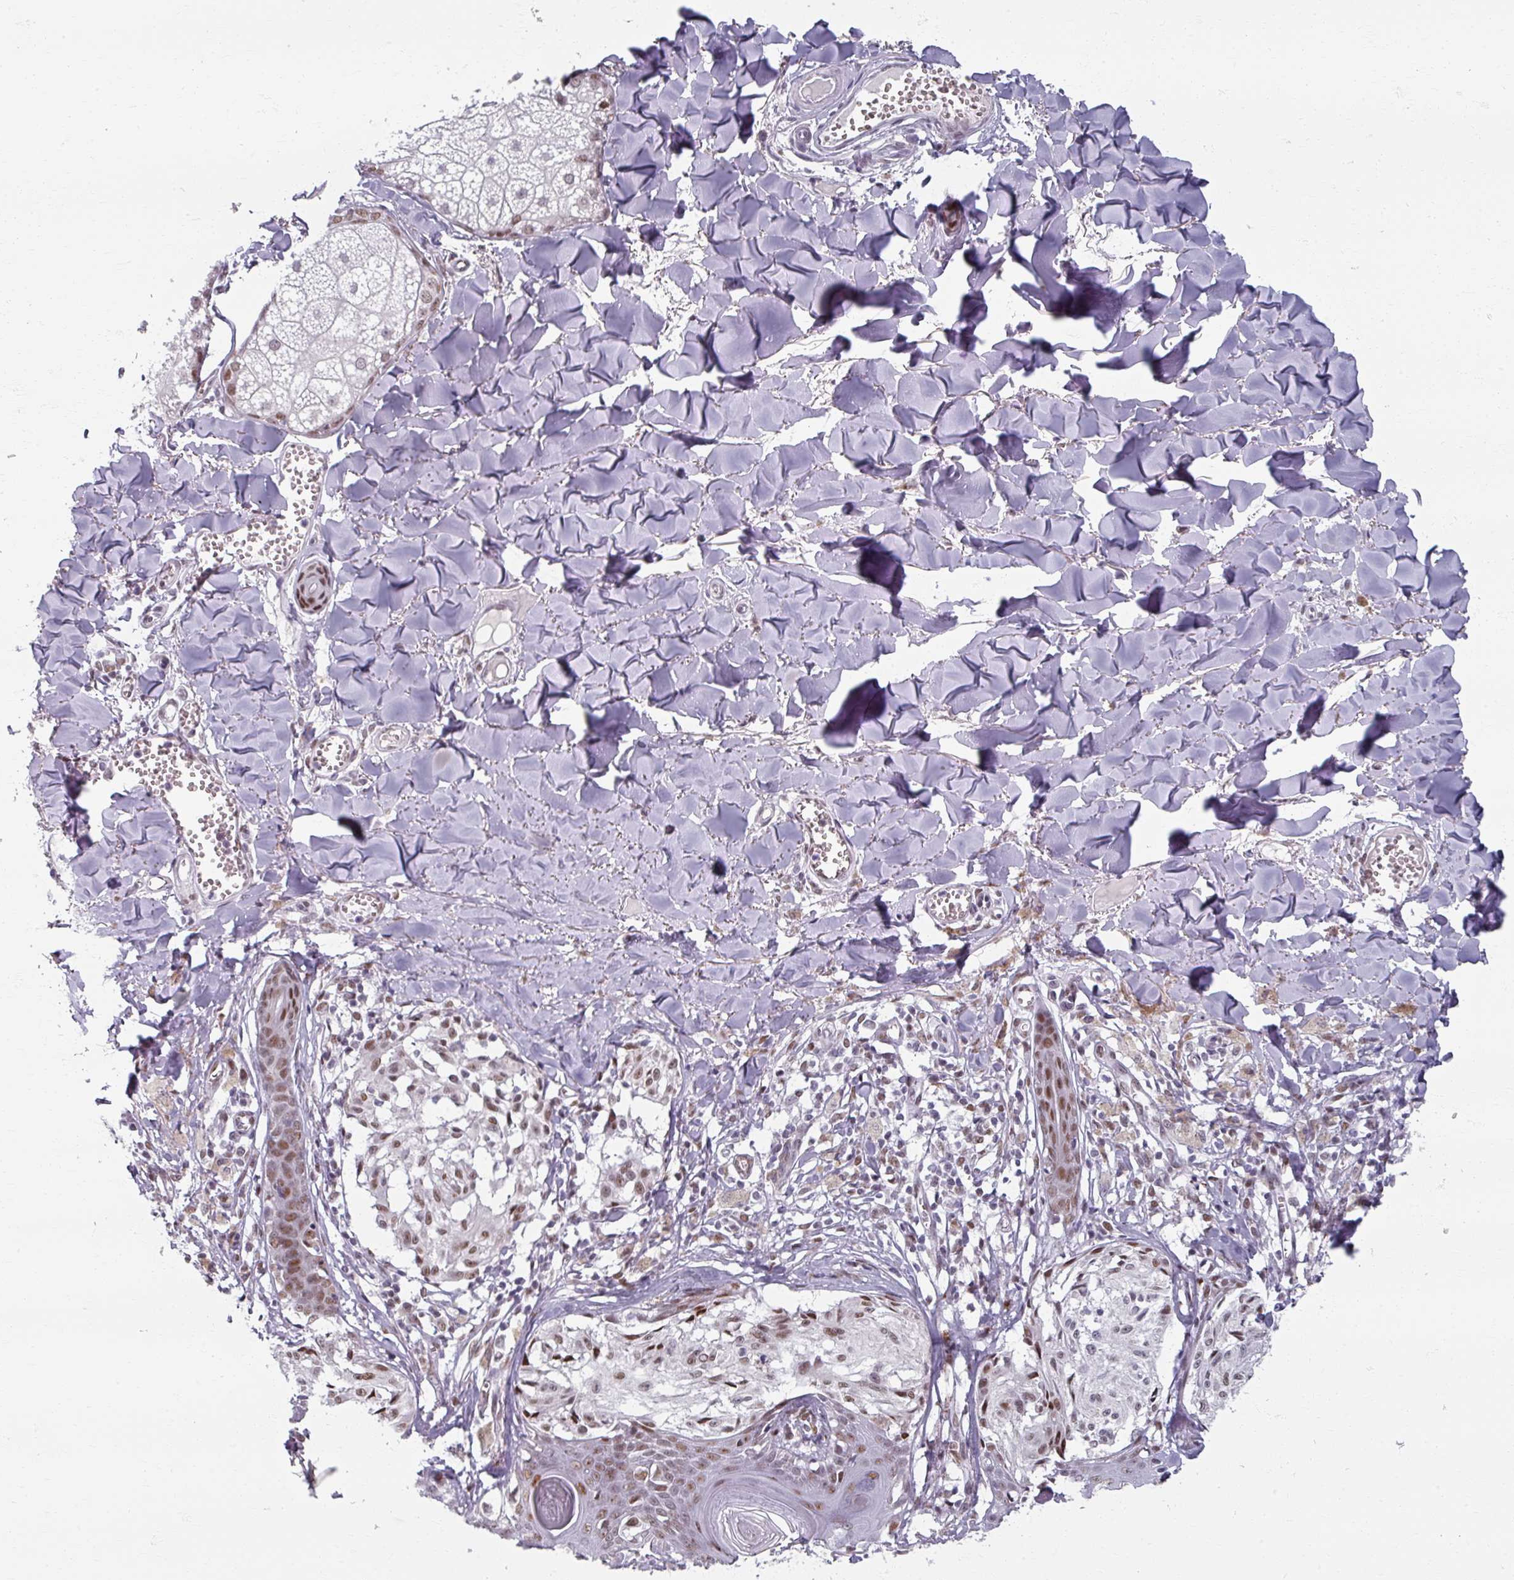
{"staining": {"intensity": "moderate", "quantity": ">75%", "location": "nuclear"}, "tissue": "melanoma", "cell_type": "Tumor cells", "image_type": "cancer", "snomed": [{"axis": "morphology", "description": "Malignant melanoma, NOS"}, {"axis": "topography", "description": "Skin"}], "caption": "Protein expression by immunohistochemistry (IHC) reveals moderate nuclear expression in about >75% of tumor cells in malignant melanoma.", "gene": "RIPOR3", "patient": {"sex": "female", "age": 43}}